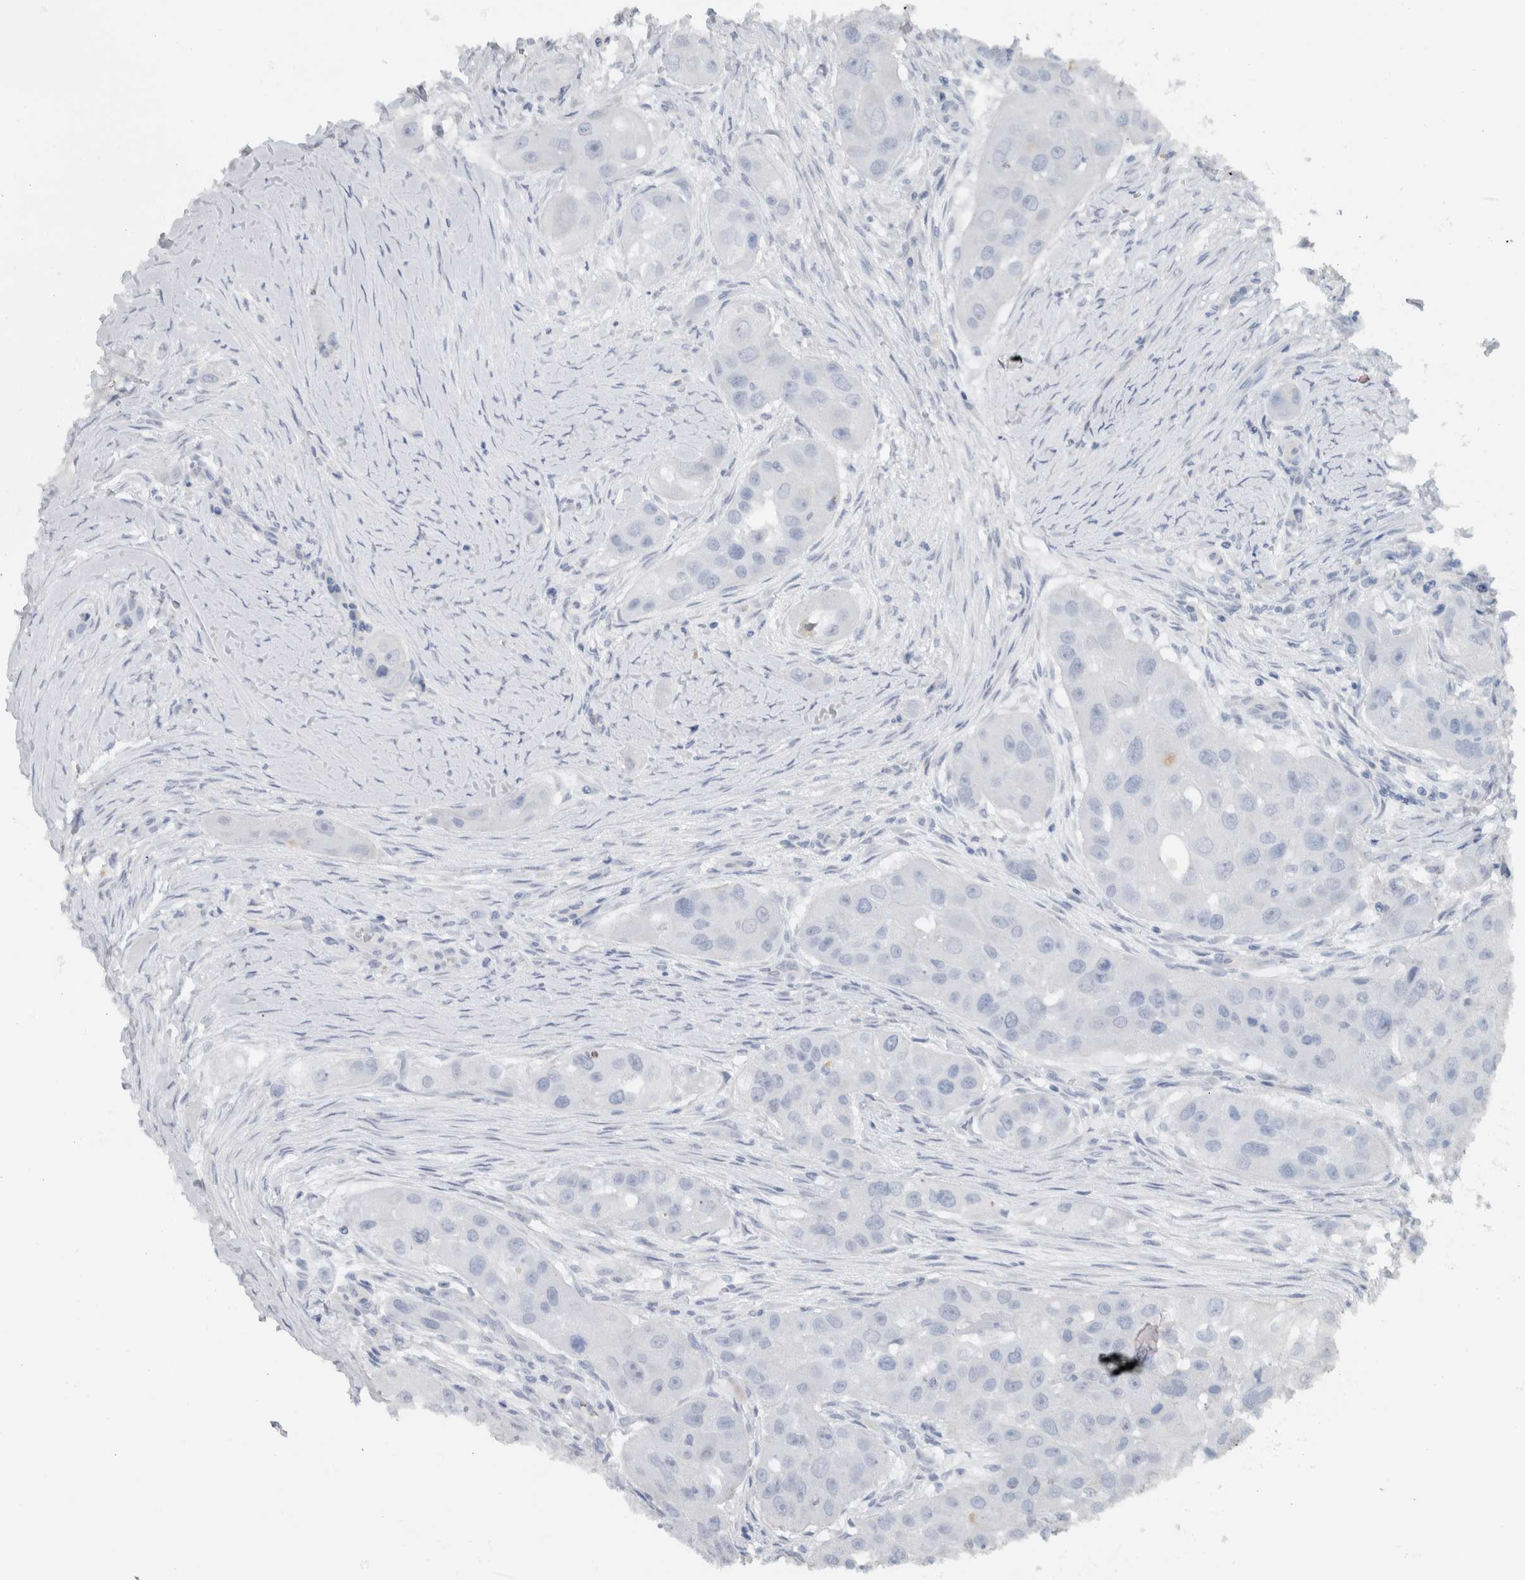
{"staining": {"intensity": "negative", "quantity": "none", "location": "none"}, "tissue": "head and neck cancer", "cell_type": "Tumor cells", "image_type": "cancer", "snomed": [{"axis": "morphology", "description": "Normal tissue, NOS"}, {"axis": "morphology", "description": "Squamous cell carcinoma, NOS"}, {"axis": "topography", "description": "Skeletal muscle"}, {"axis": "topography", "description": "Head-Neck"}], "caption": "Tumor cells show no significant positivity in squamous cell carcinoma (head and neck). Brightfield microscopy of immunohistochemistry stained with DAB (3,3'-diaminobenzidine) (brown) and hematoxylin (blue), captured at high magnification.", "gene": "NEFM", "patient": {"sex": "male", "age": 51}}